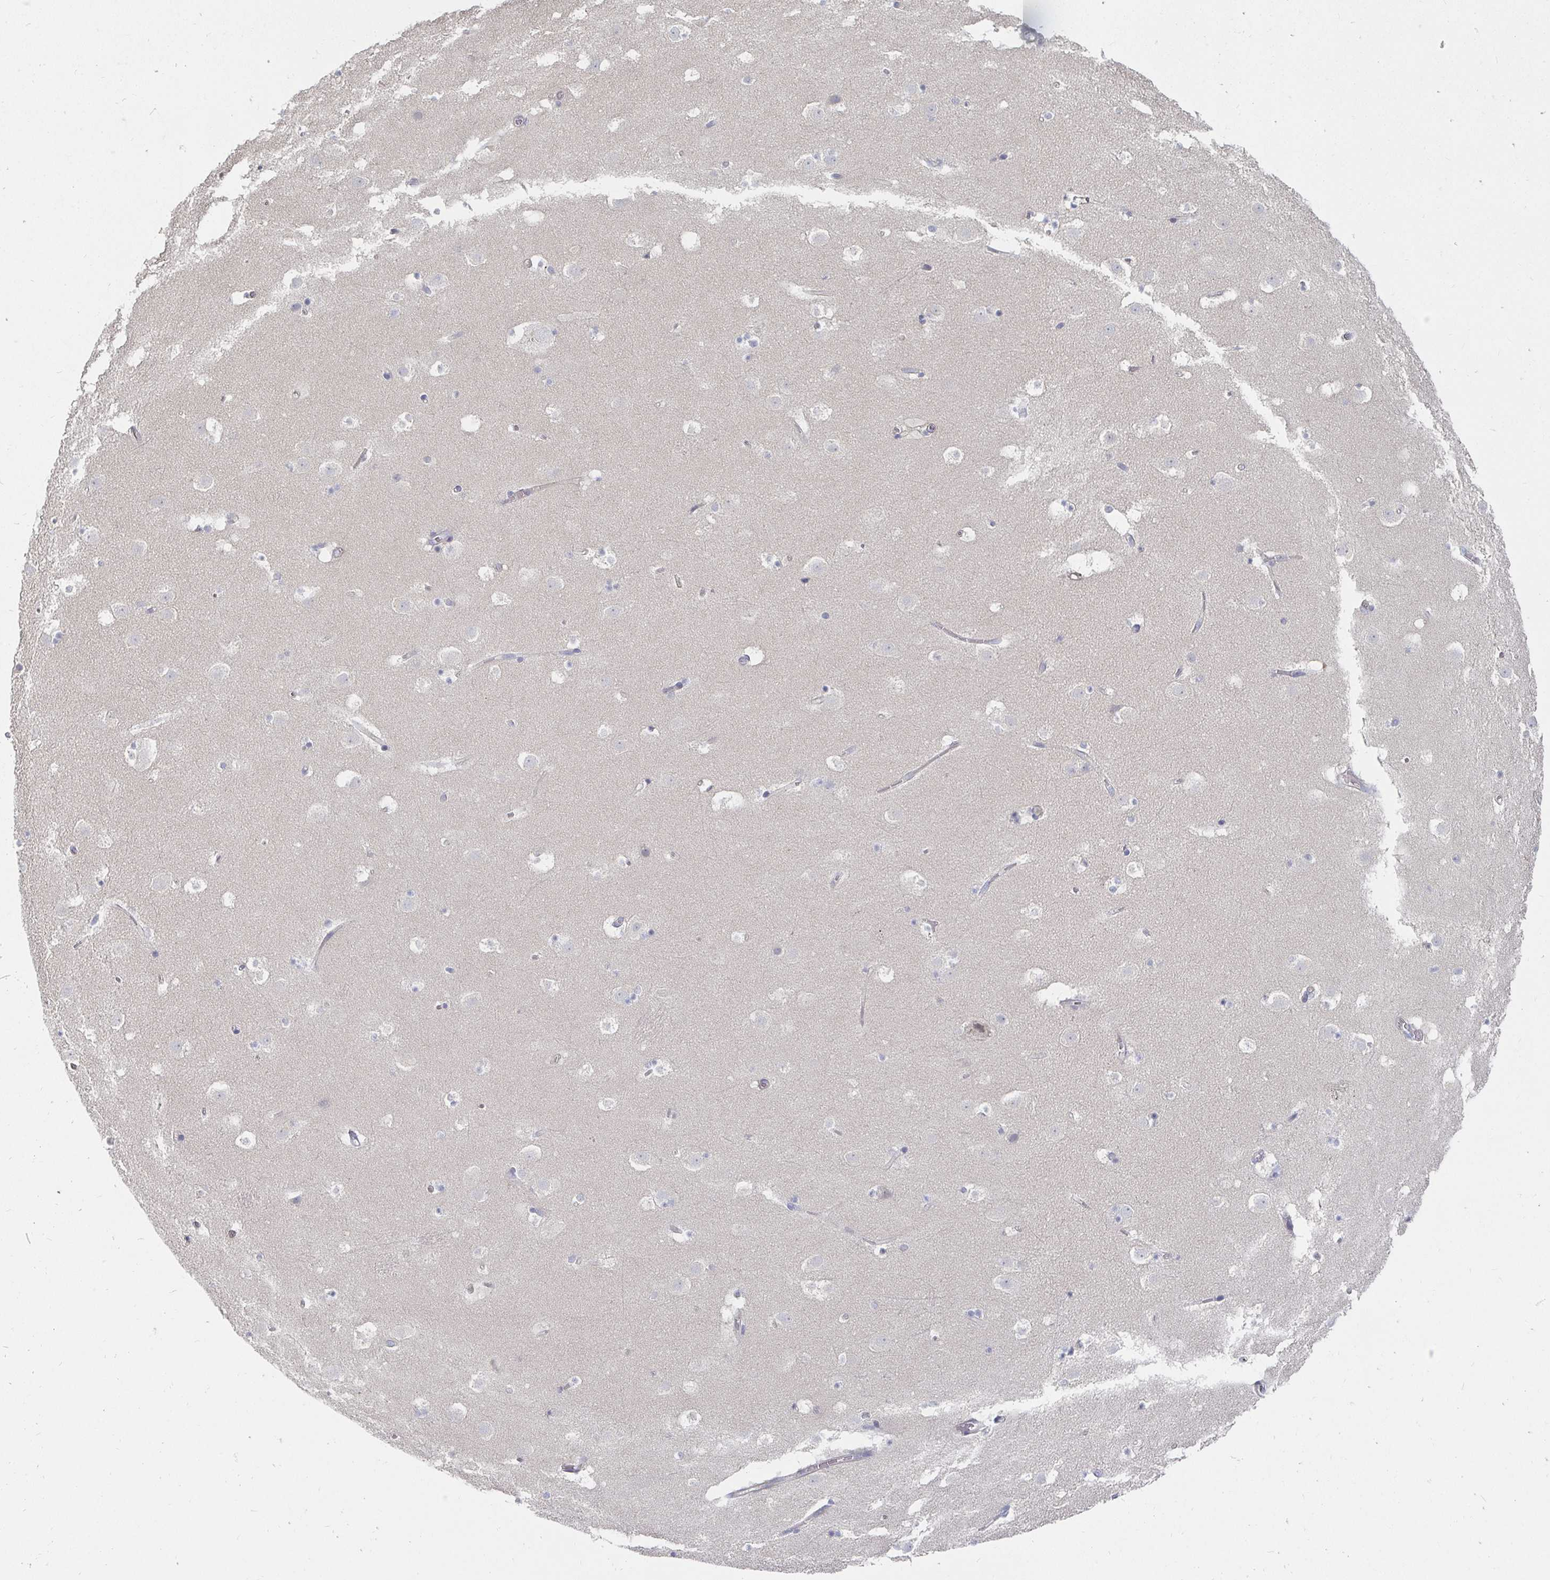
{"staining": {"intensity": "negative", "quantity": "none", "location": "none"}, "tissue": "caudate", "cell_type": "Glial cells", "image_type": "normal", "snomed": [{"axis": "morphology", "description": "Normal tissue, NOS"}, {"axis": "topography", "description": "Lateral ventricle wall"}], "caption": "IHC photomicrograph of benign caudate: human caudate stained with DAB (3,3'-diaminobenzidine) displays no significant protein expression in glial cells. (DAB immunohistochemistry (IHC) visualized using brightfield microscopy, high magnification).", "gene": "MEIS1", "patient": {"sex": "male", "age": 37}}